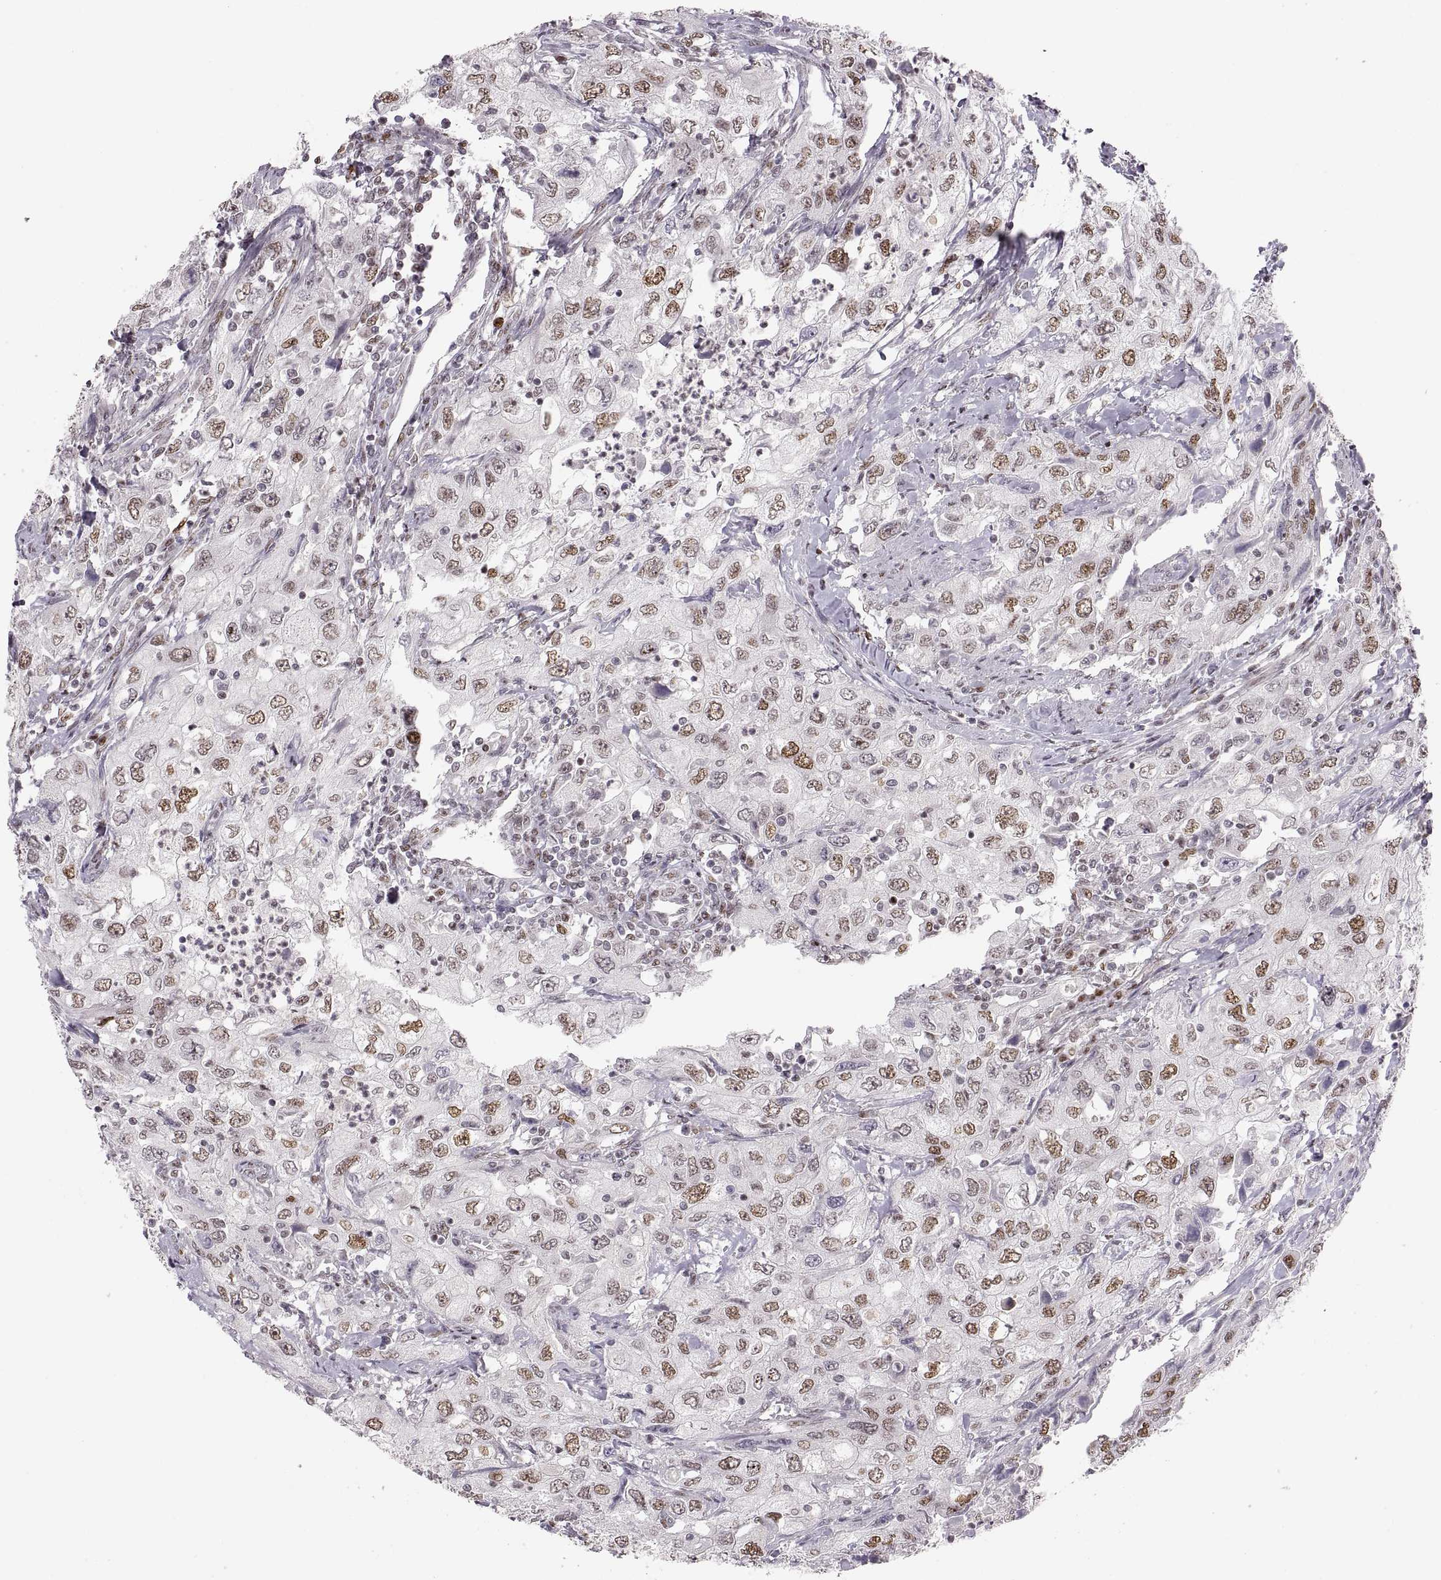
{"staining": {"intensity": "moderate", "quantity": ">75%", "location": "nuclear"}, "tissue": "urothelial cancer", "cell_type": "Tumor cells", "image_type": "cancer", "snomed": [{"axis": "morphology", "description": "Urothelial carcinoma, High grade"}, {"axis": "topography", "description": "Urinary bladder"}], "caption": "IHC of human urothelial carcinoma (high-grade) demonstrates medium levels of moderate nuclear staining in approximately >75% of tumor cells. (DAB = brown stain, brightfield microscopy at high magnification).", "gene": "SNAI1", "patient": {"sex": "male", "age": 76}}